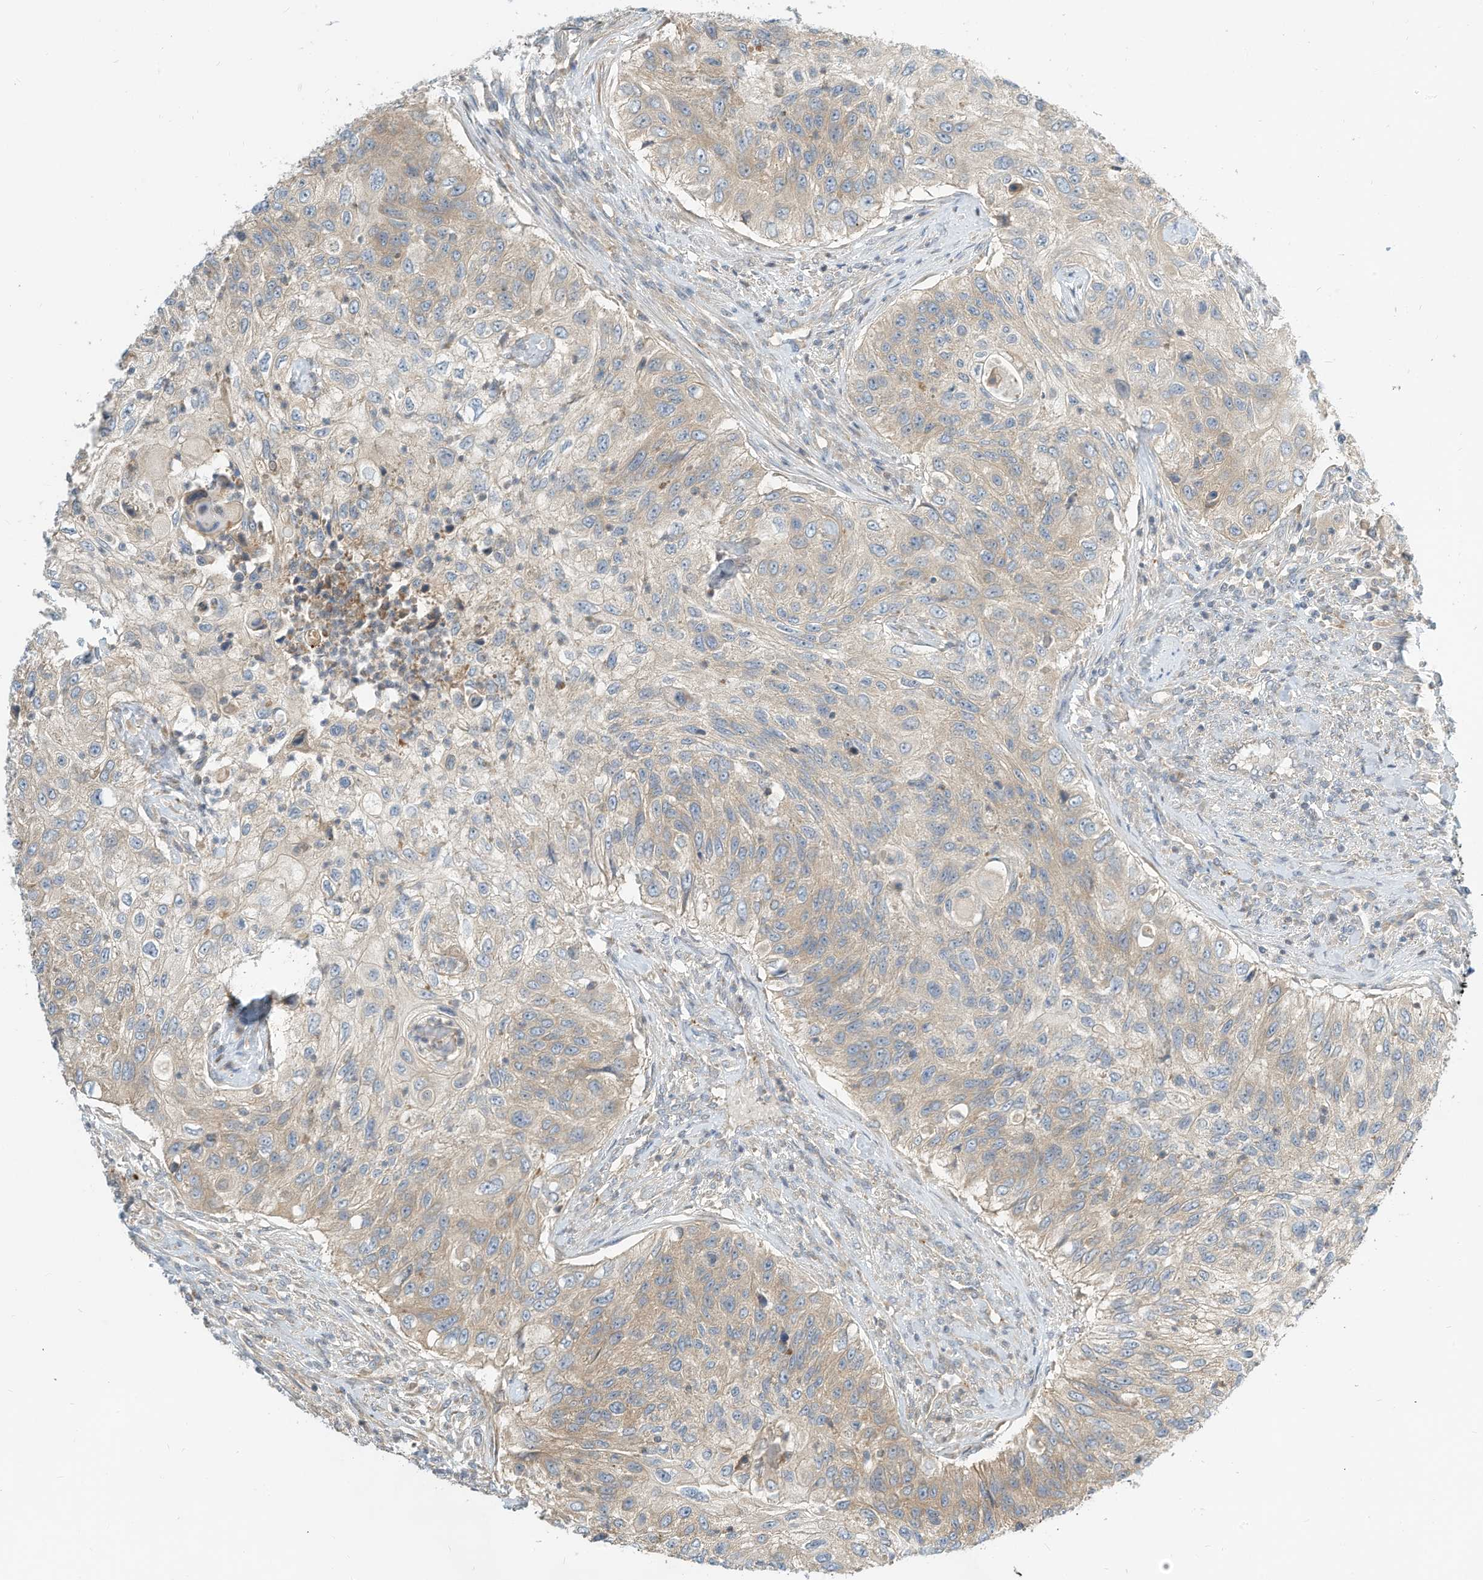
{"staining": {"intensity": "weak", "quantity": "<25%", "location": "cytoplasmic/membranous"}, "tissue": "urothelial cancer", "cell_type": "Tumor cells", "image_type": "cancer", "snomed": [{"axis": "morphology", "description": "Urothelial carcinoma, High grade"}, {"axis": "topography", "description": "Urinary bladder"}], "caption": "Human high-grade urothelial carcinoma stained for a protein using immunohistochemistry demonstrates no positivity in tumor cells.", "gene": "OFD1", "patient": {"sex": "female", "age": 60}}